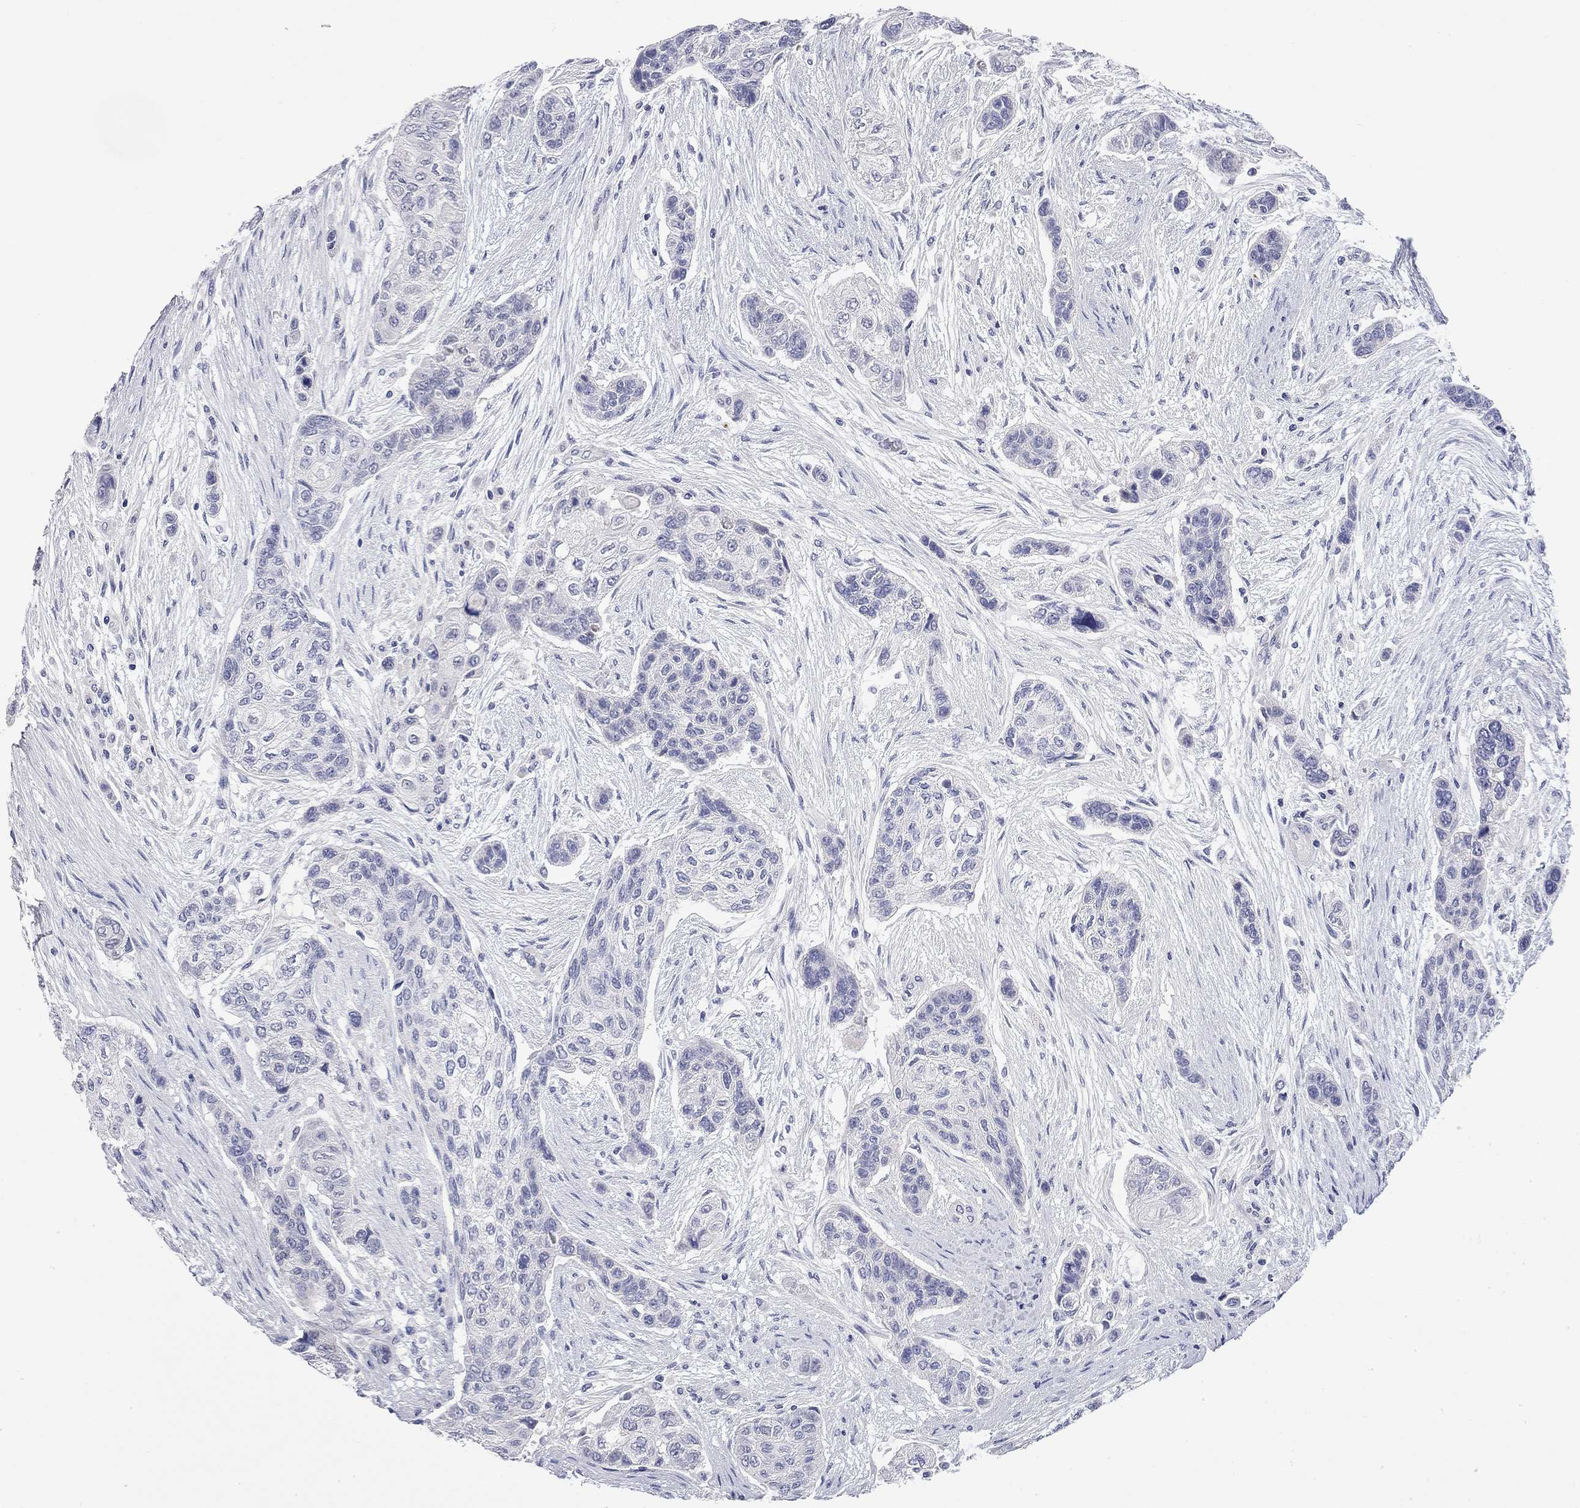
{"staining": {"intensity": "negative", "quantity": "none", "location": "none"}, "tissue": "lung cancer", "cell_type": "Tumor cells", "image_type": "cancer", "snomed": [{"axis": "morphology", "description": "Squamous cell carcinoma, NOS"}, {"axis": "topography", "description": "Lung"}], "caption": "DAB immunohistochemical staining of human squamous cell carcinoma (lung) shows no significant positivity in tumor cells. (DAB immunohistochemistry (IHC), high magnification).", "gene": "ABCB4", "patient": {"sex": "male", "age": 69}}